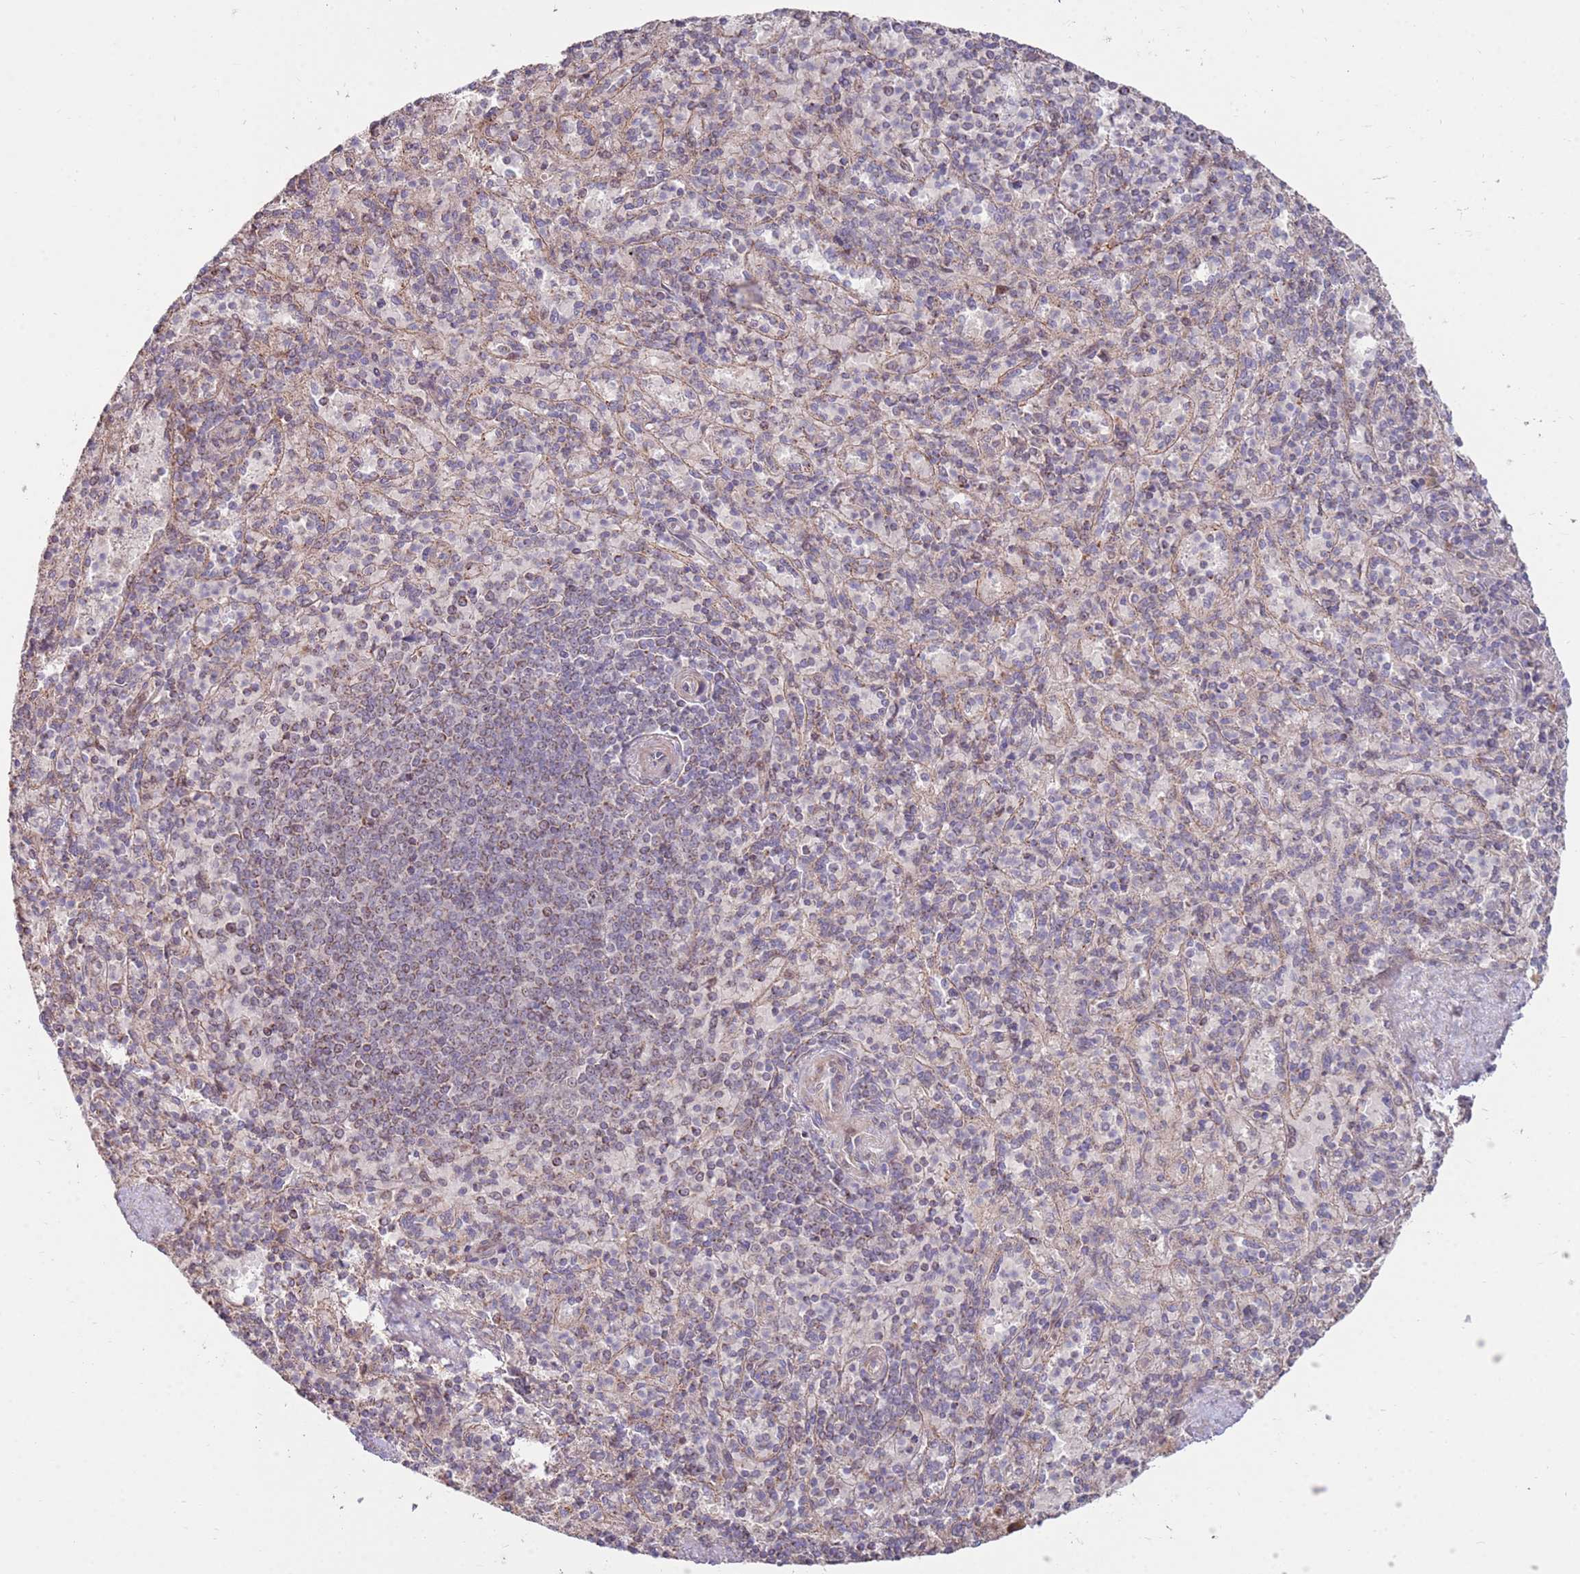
{"staining": {"intensity": "weak", "quantity": "<25%", "location": "cytoplasmic/membranous"}, "tissue": "spleen", "cell_type": "Cells in red pulp", "image_type": "normal", "snomed": [{"axis": "morphology", "description": "Normal tissue, NOS"}, {"axis": "topography", "description": "Spleen"}], "caption": "Immunohistochemistry photomicrograph of normal human spleen stained for a protein (brown), which exhibits no staining in cells in red pulp.", "gene": "KIF25", "patient": {"sex": "male", "age": 82}}